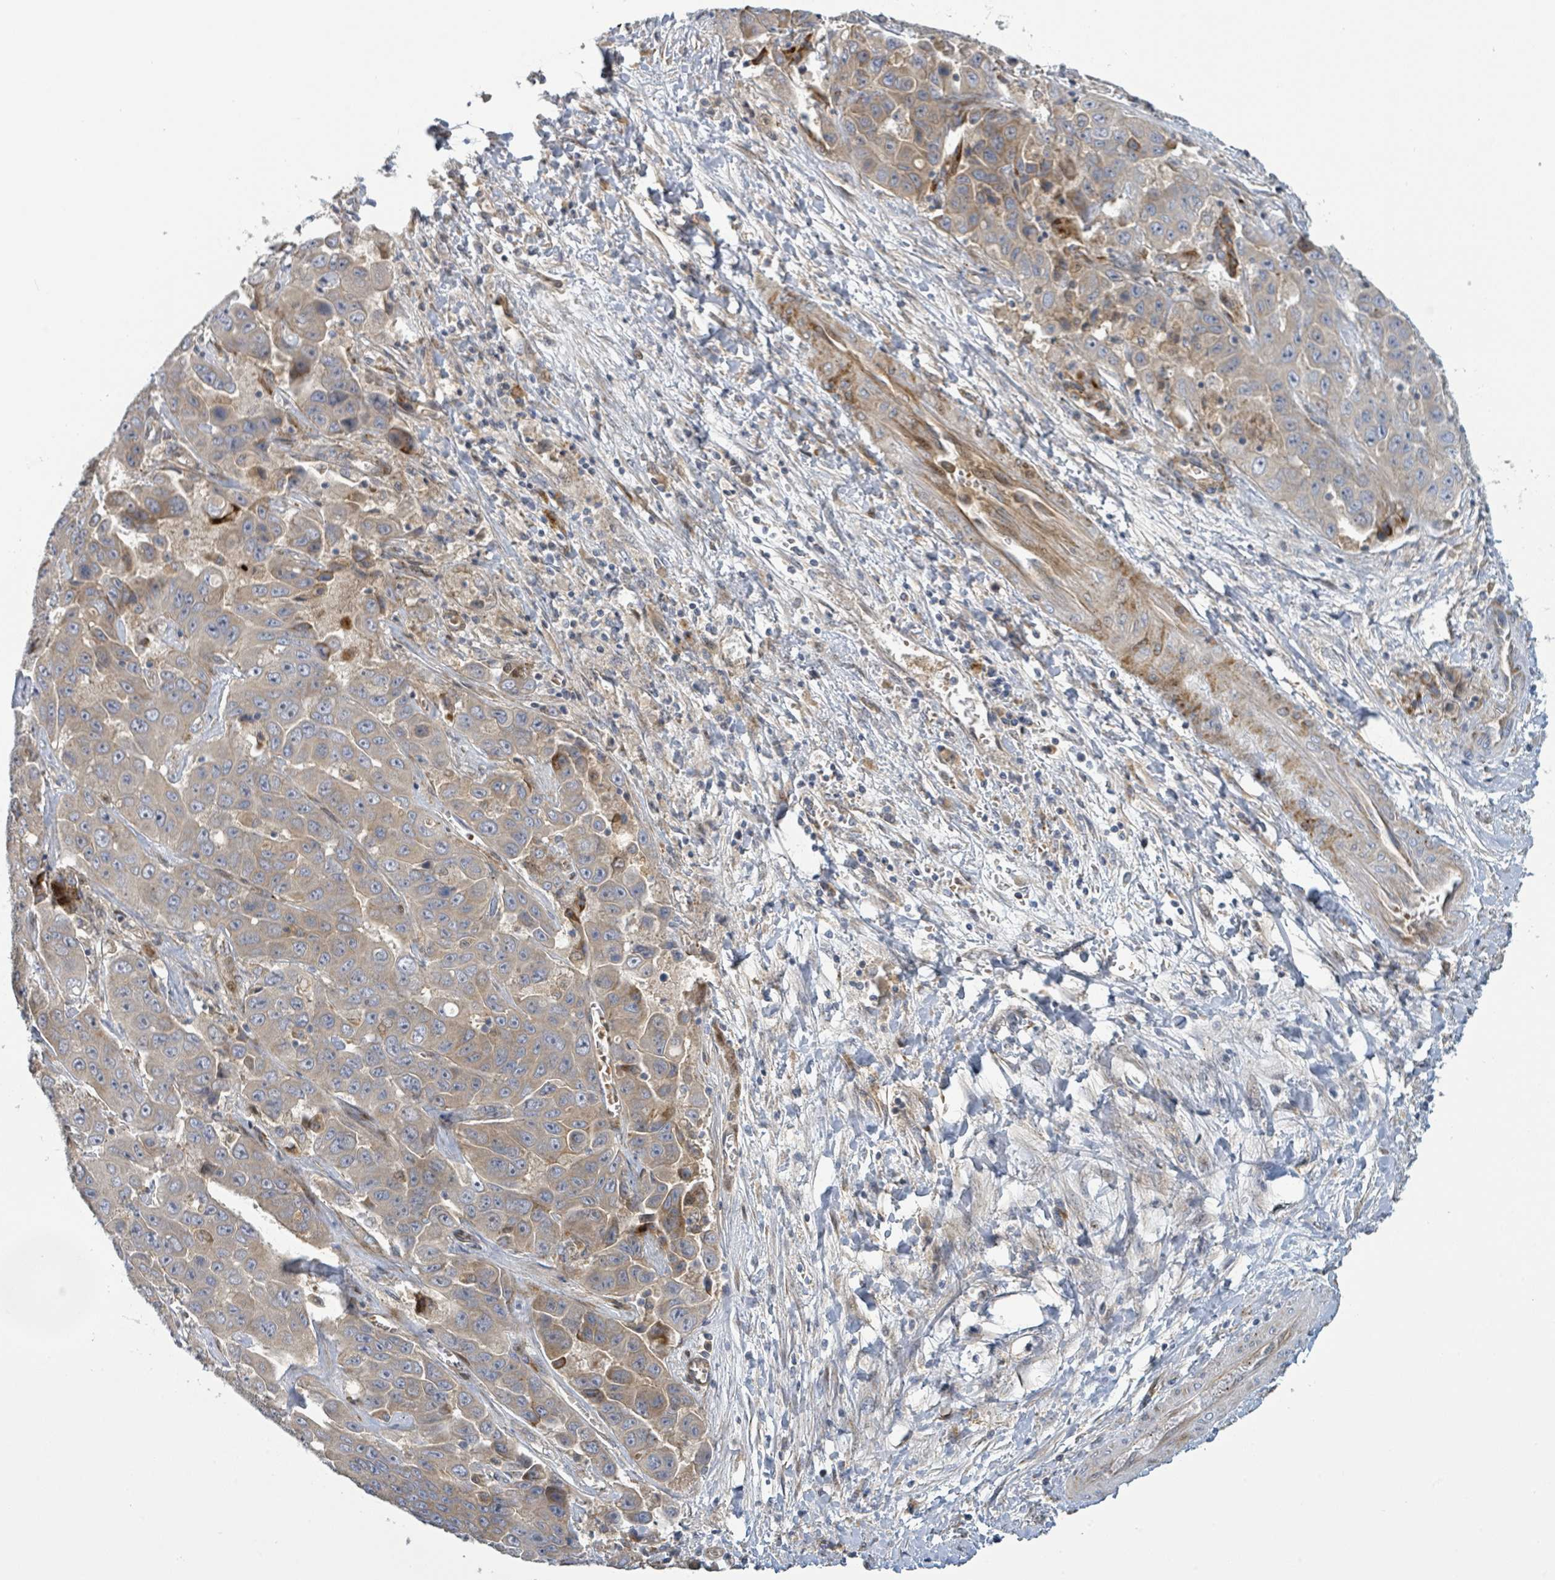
{"staining": {"intensity": "weak", "quantity": ">75%", "location": "cytoplasmic/membranous"}, "tissue": "liver cancer", "cell_type": "Tumor cells", "image_type": "cancer", "snomed": [{"axis": "morphology", "description": "Cholangiocarcinoma"}, {"axis": "topography", "description": "Liver"}], "caption": "Protein expression analysis of human cholangiocarcinoma (liver) reveals weak cytoplasmic/membranous staining in about >75% of tumor cells.", "gene": "CFAP210", "patient": {"sex": "female", "age": 52}}